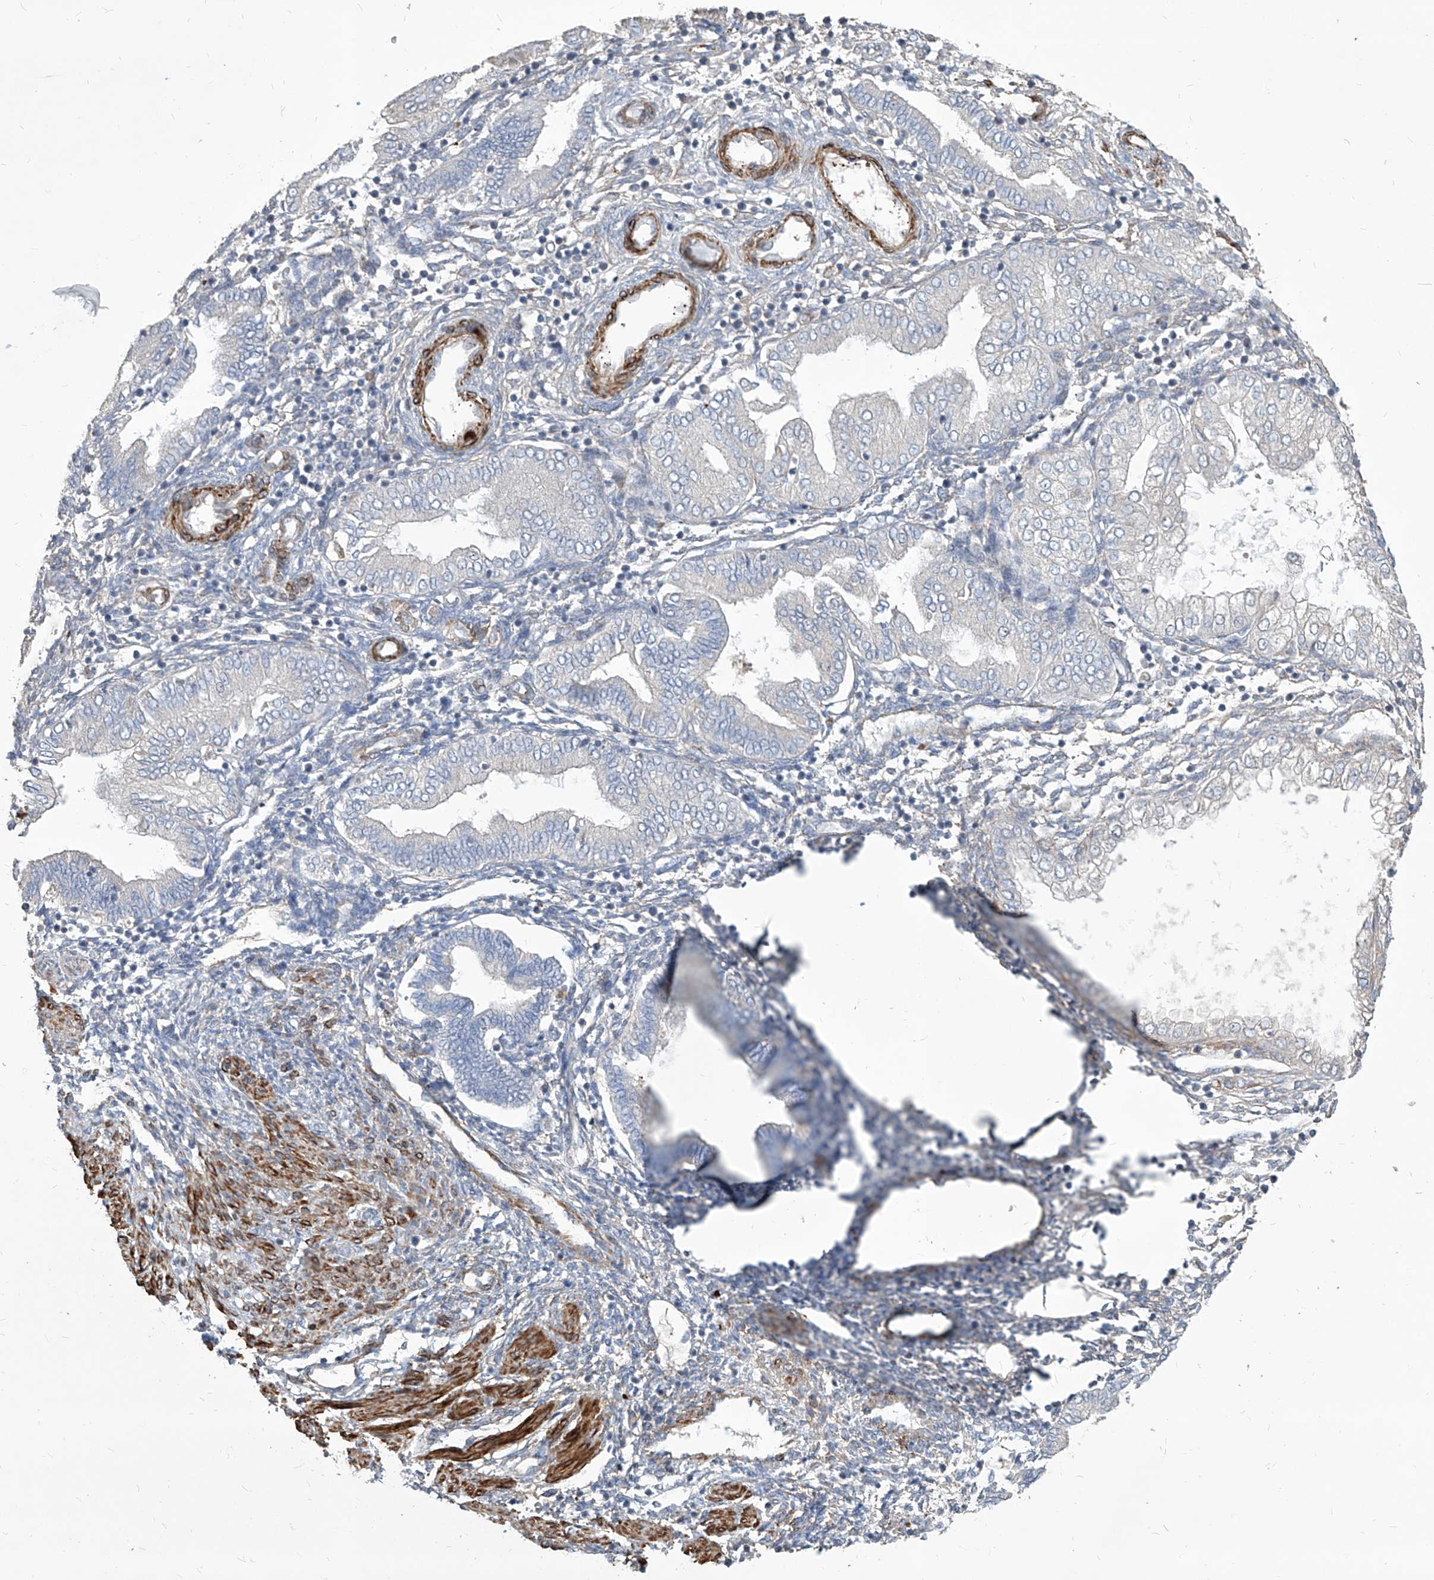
{"staining": {"intensity": "moderate", "quantity": "25%-75%", "location": "cytoplasmic/membranous"}, "tissue": "endometrium", "cell_type": "Cells in endometrial stroma", "image_type": "normal", "snomed": [{"axis": "morphology", "description": "Normal tissue, NOS"}, {"axis": "topography", "description": "Endometrium"}], "caption": "Brown immunohistochemical staining in benign human endometrium demonstrates moderate cytoplasmic/membranous positivity in about 25%-75% of cells in endometrial stroma. Ihc stains the protein of interest in brown and the nuclei are stained blue.", "gene": "FAM83B", "patient": {"sex": "female", "age": 53}}